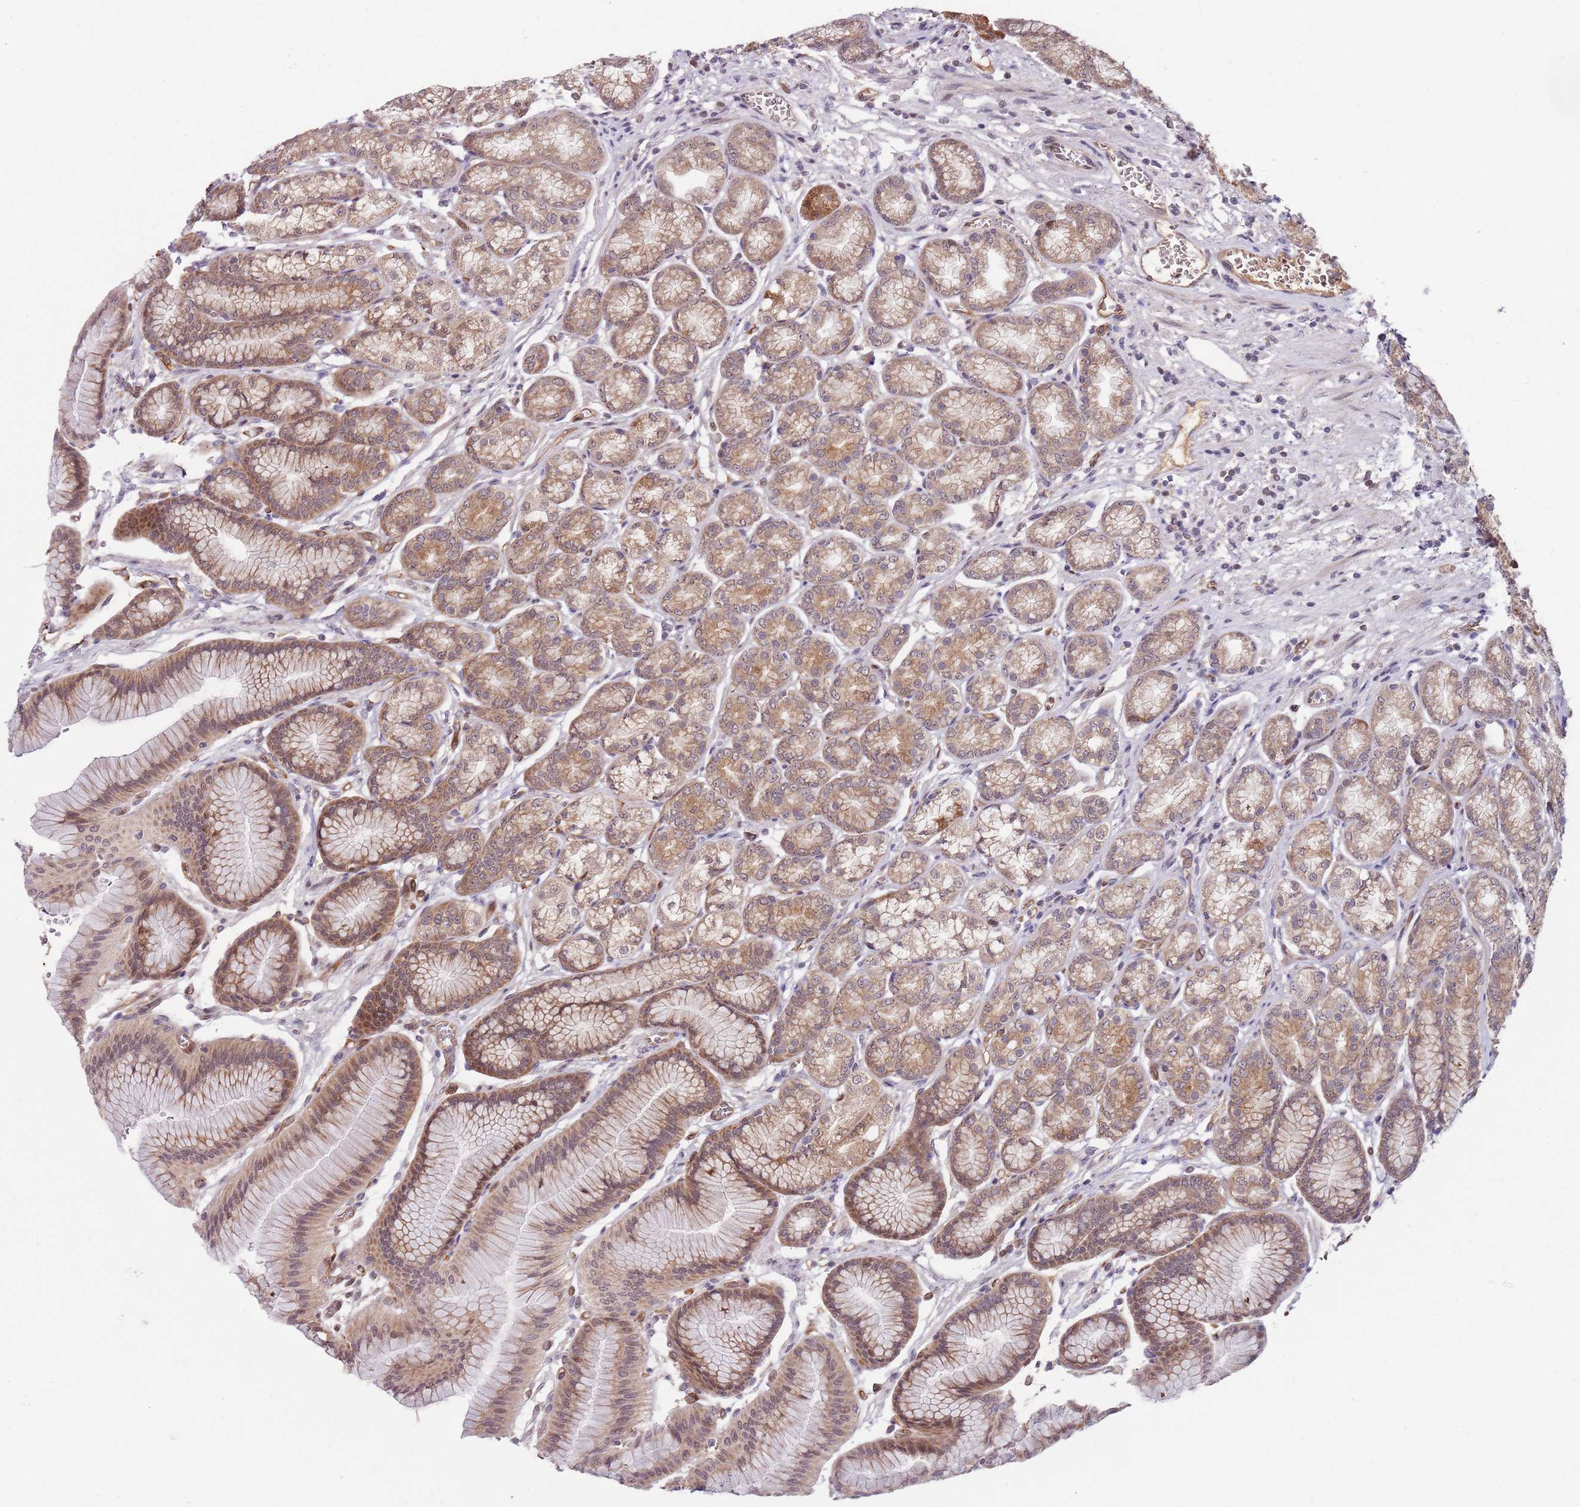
{"staining": {"intensity": "moderate", "quantity": ">75%", "location": "cytoplasmic/membranous,nuclear"}, "tissue": "stomach", "cell_type": "Glandular cells", "image_type": "normal", "snomed": [{"axis": "morphology", "description": "Normal tissue, NOS"}, {"axis": "morphology", "description": "Adenocarcinoma, NOS"}, {"axis": "morphology", "description": "Adenocarcinoma, High grade"}, {"axis": "topography", "description": "Stomach, upper"}, {"axis": "topography", "description": "Stomach"}], "caption": "A micrograph of stomach stained for a protein demonstrates moderate cytoplasmic/membranous,nuclear brown staining in glandular cells. The staining is performed using DAB (3,3'-diaminobenzidine) brown chromogen to label protein expression. The nuclei are counter-stained blue using hematoxylin.", "gene": "FBXL22", "patient": {"sex": "female", "age": 65}}